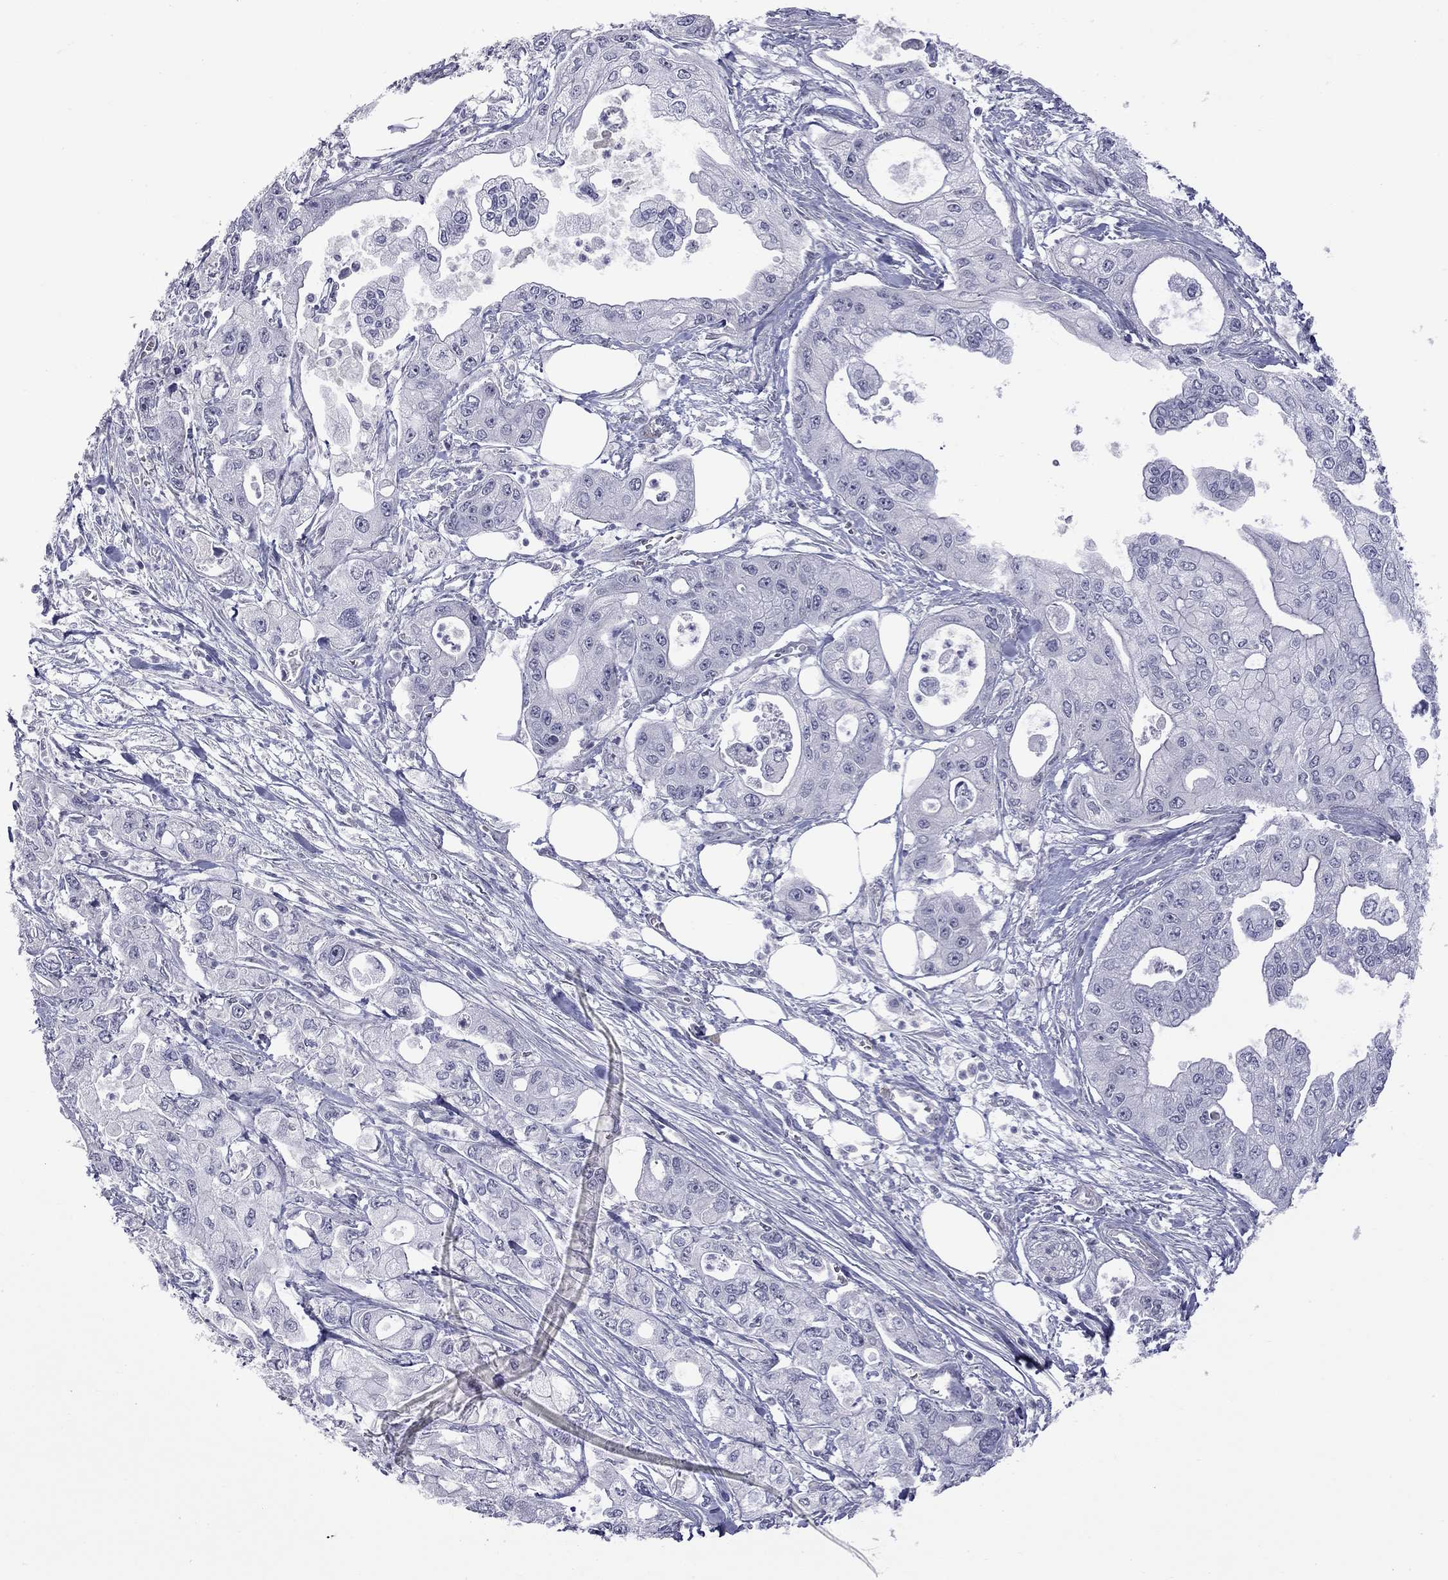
{"staining": {"intensity": "negative", "quantity": "none", "location": "none"}, "tissue": "pancreatic cancer", "cell_type": "Tumor cells", "image_type": "cancer", "snomed": [{"axis": "morphology", "description": "Adenocarcinoma, NOS"}, {"axis": "topography", "description": "Pancreas"}], "caption": "The histopathology image exhibits no significant staining in tumor cells of adenocarcinoma (pancreatic).", "gene": "GSG1L", "patient": {"sex": "male", "age": 70}}